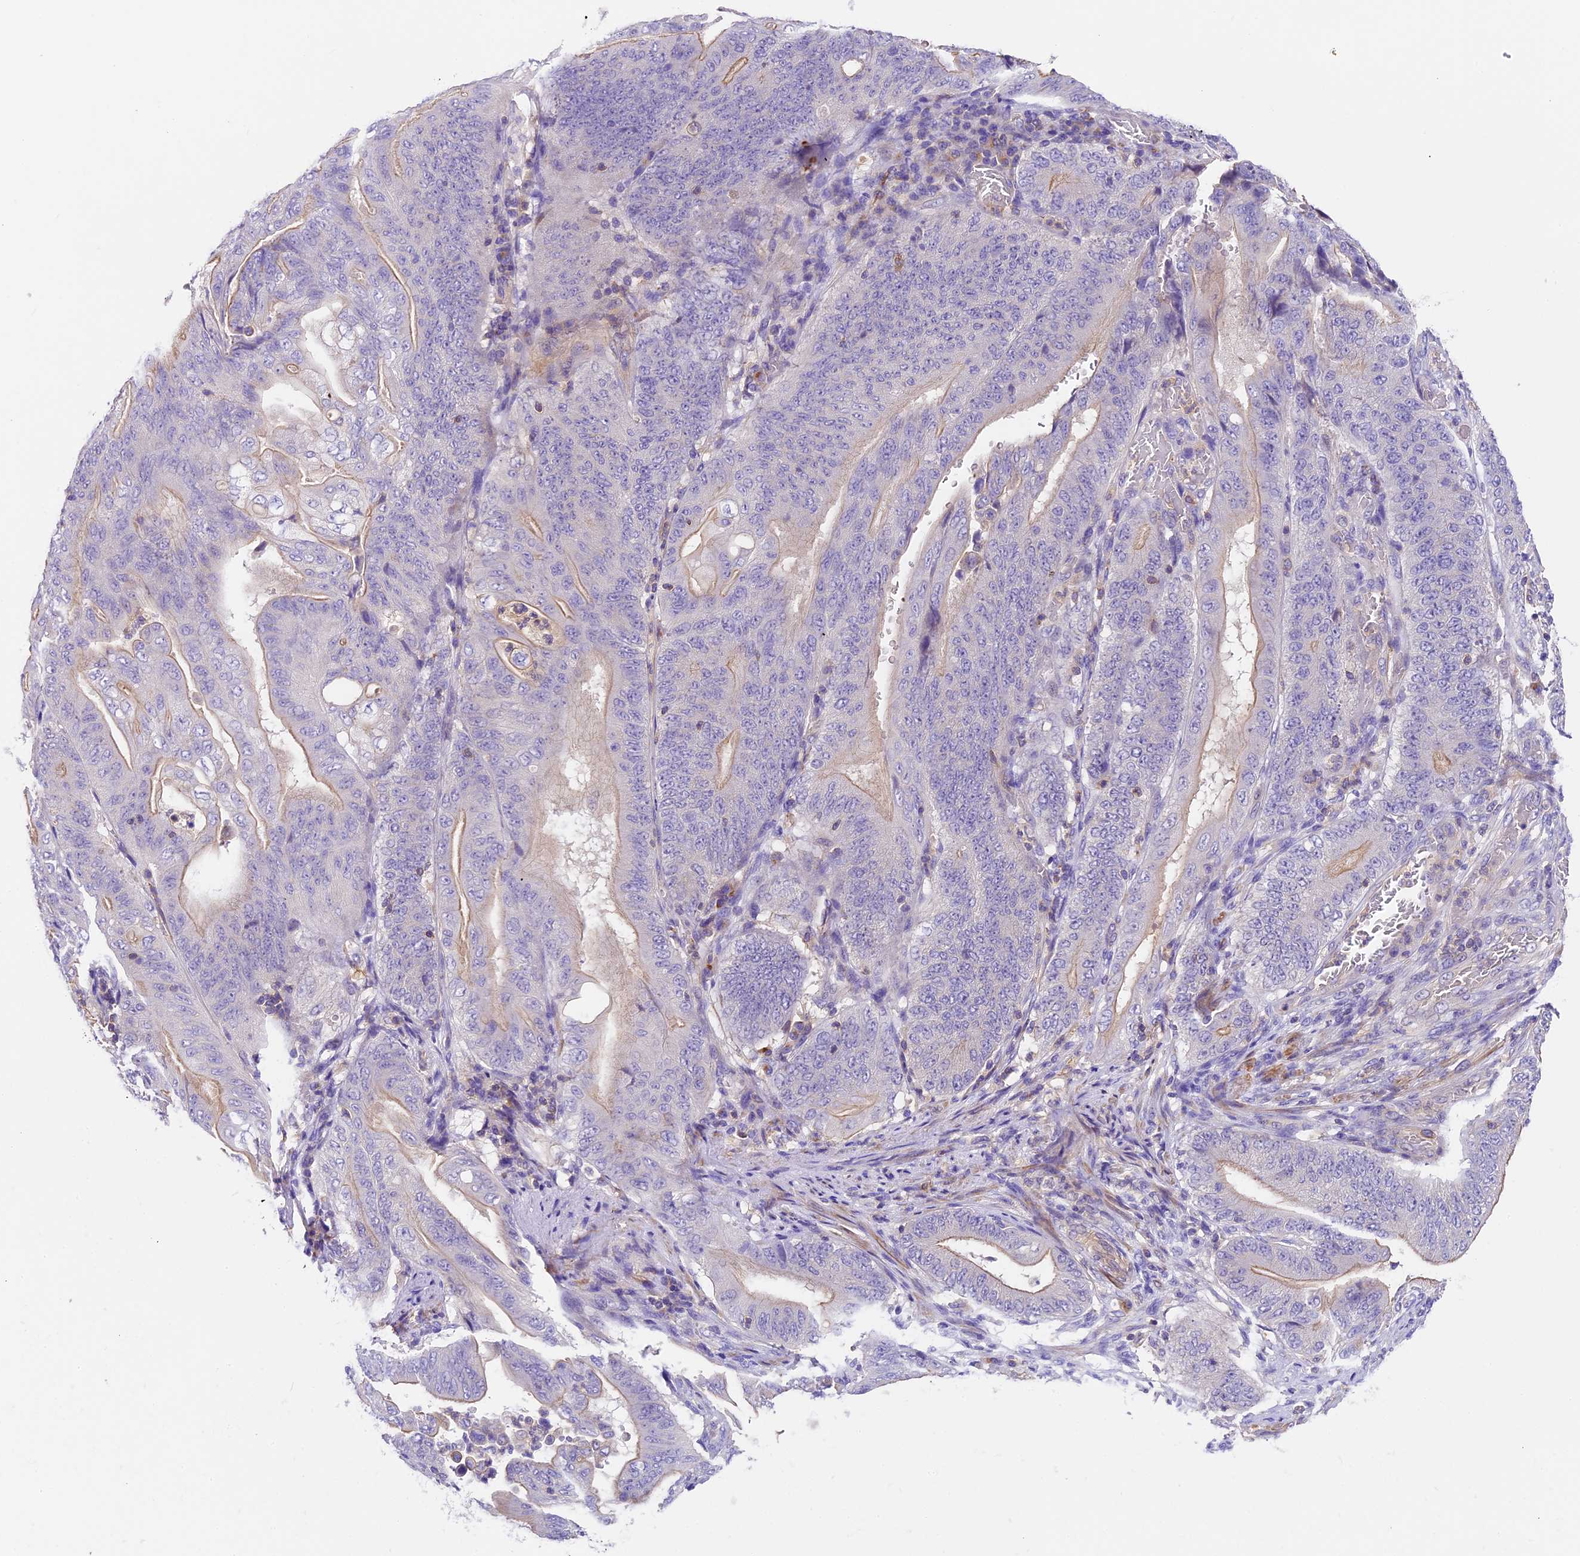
{"staining": {"intensity": "moderate", "quantity": "<25%", "location": "cytoplasmic/membranous"}, "tissue": "stomach cancer", "cell_type": "Tumor cells", "image_type": "cancer", "snomed": [{"axis": "morphology", "description": "Adenocarcinoma, NOS"}, {"axis": "topography", "description": "Stomach"}], "caption": "Tumor cells display moderate cytoplasmic/membranous expression in approximately <25% of cells in stomach cancer. The protein is shown in brown color, while the nuclei are stained blue.", "gene": "TBC1D1", "patient": {"sex": "female", "age": 73}}